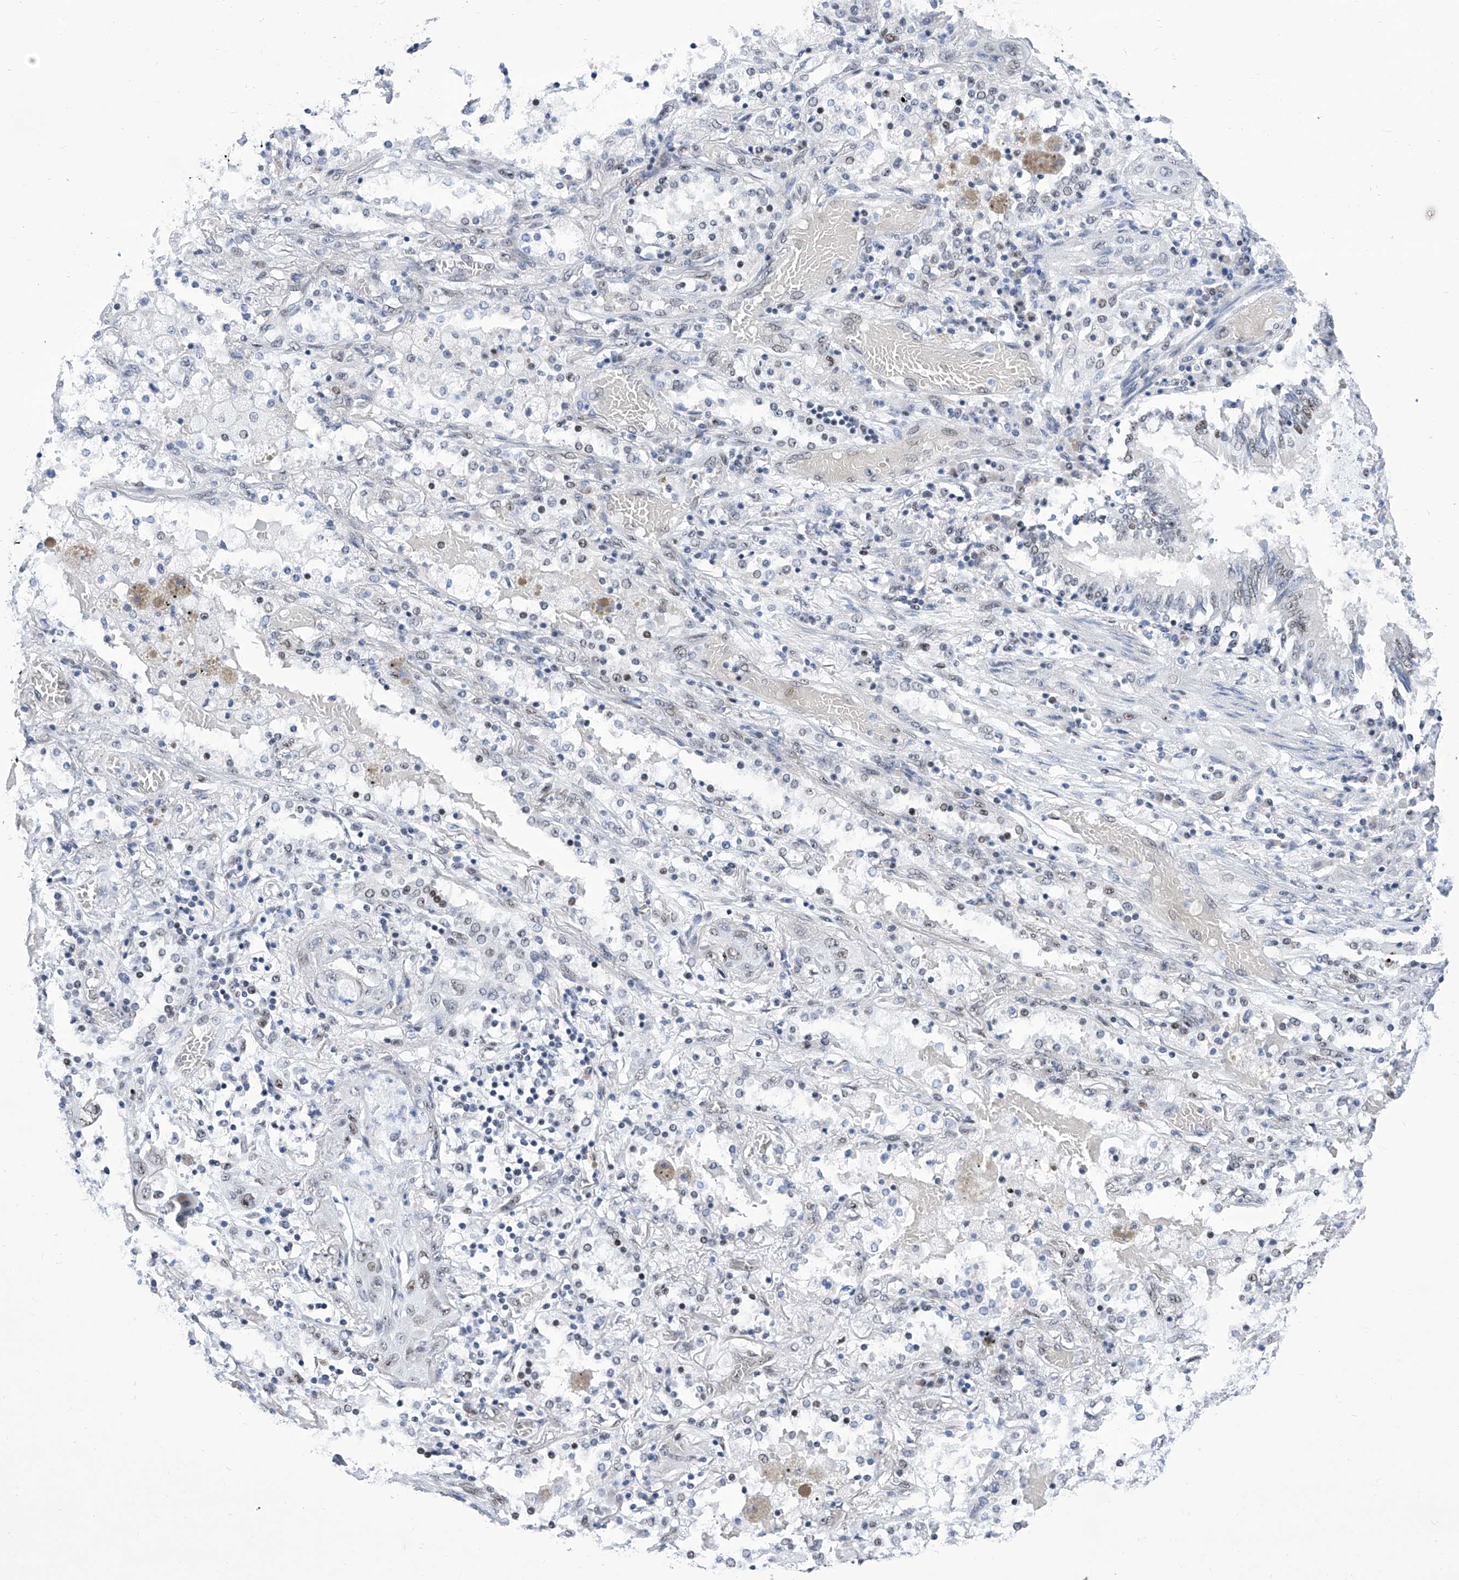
{"staining": {"intensity": "negative", "quantity": "none", "location": "none"}, "tissue": "lung cancer", "cell_type": "Tumor cells", "image_type": "cancer", "snomed": [{"axis": "morphology", "description": "Squamous cell carcinoma, NOS"}, {"axis": "topography", "description": "Lung"}], "caption": "A high-resolution photomicrograph shows immunohistochemistry (IHC) staining of squamous cell carcinoma (lung), which demonstrates no significant expression in tumor cells.", "gene": "SART1", "patient": {"sex": "female", "age": 47}}